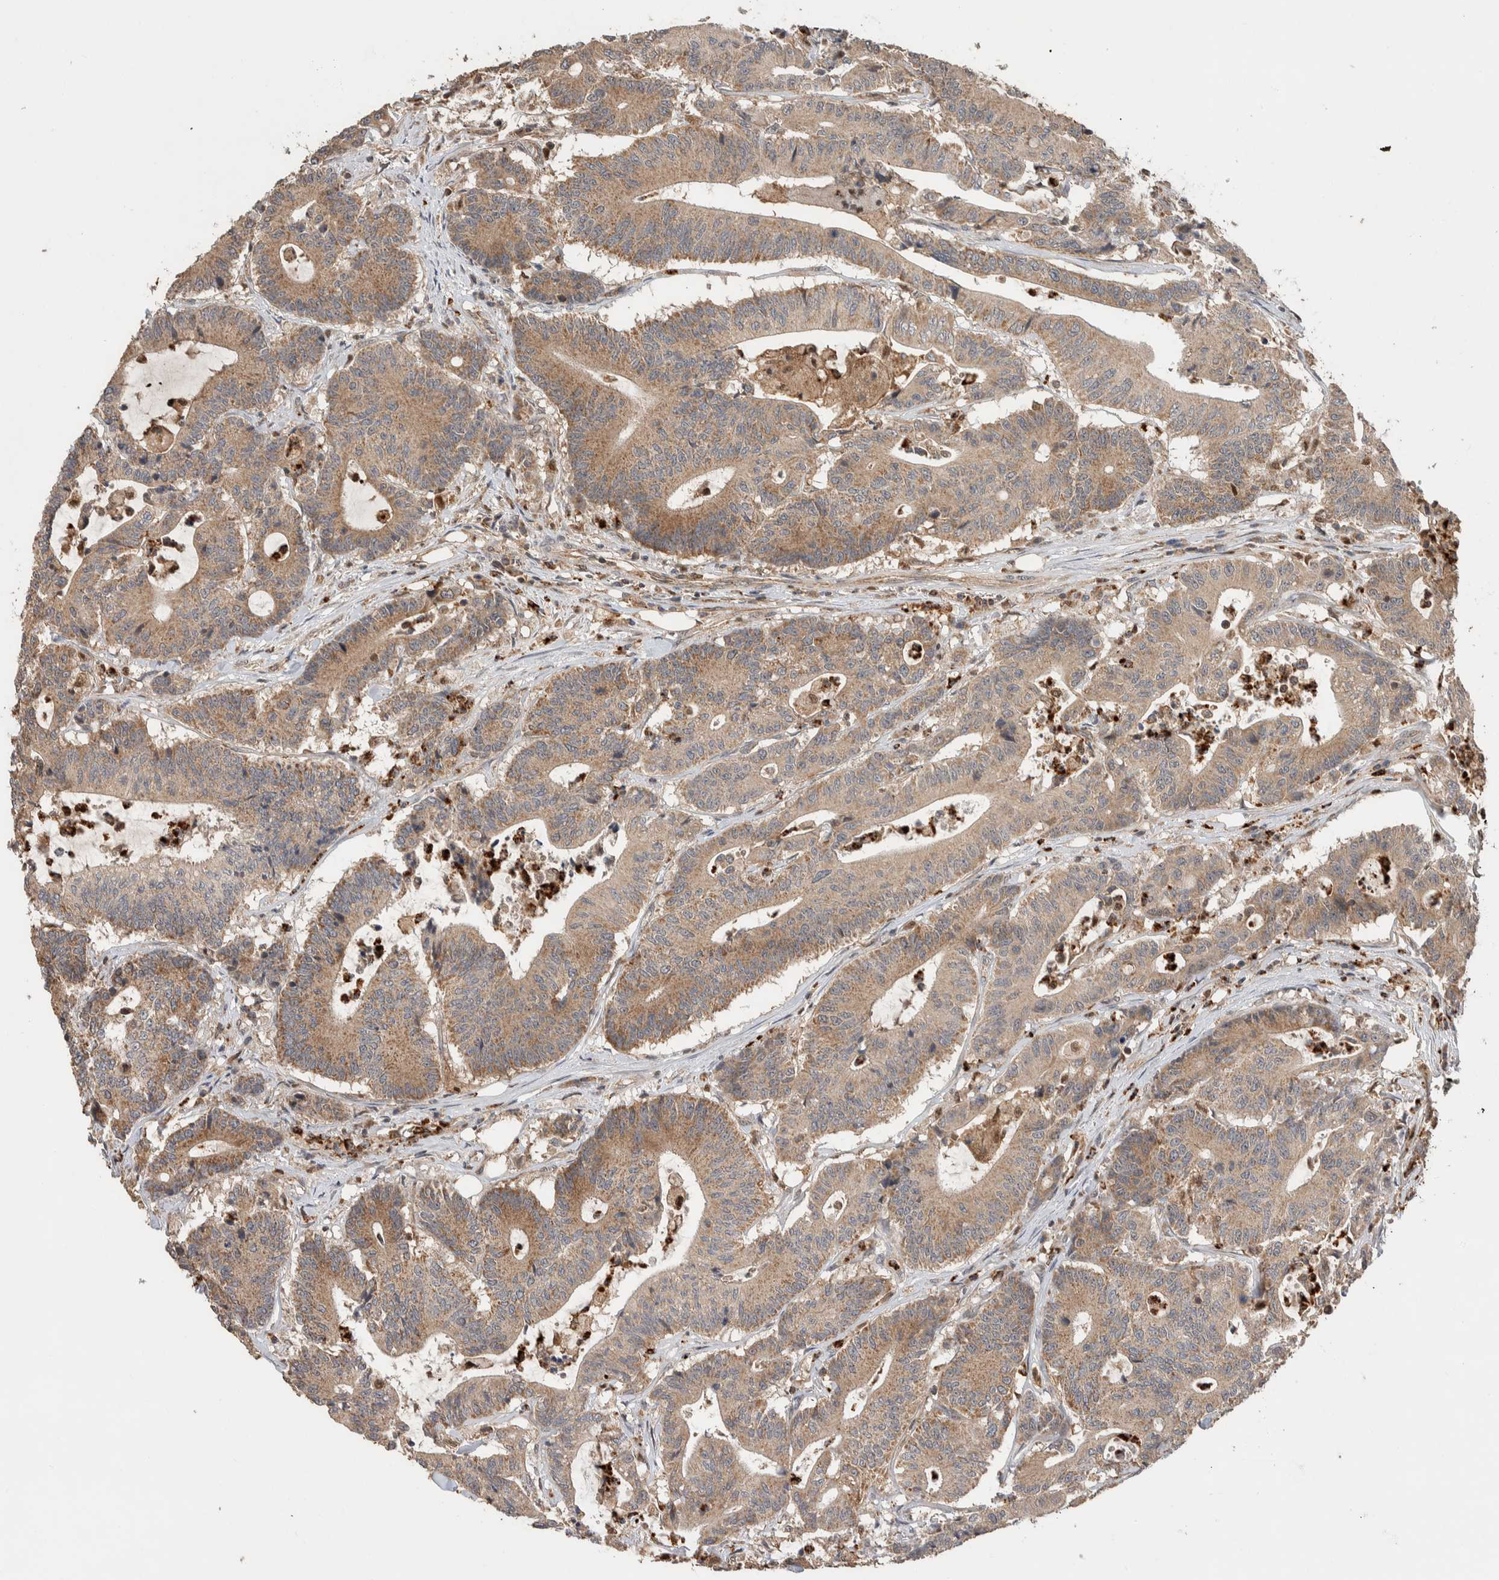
{"staining": {"intensity": "moderate", "quantity": ">75%", "location": "cytoplasmic/membranous"}, "tissue": "colorectal cancer", "cell_type": "Tumor cells", "image_type": "cancer", "snomed": [{"axis": "morphology", "description": "Adenocarcinoma, NOS"}, {"axis": "topography", "description": "Colon"}], "caption": "This is an image of IHC staining of adenocarcinoma (colorectal), which shows moderate expression in the cytoplasmic/membranous of tumor cells.", "gene": "VPS53", "patient": {"sex": "female", "age": 84}}